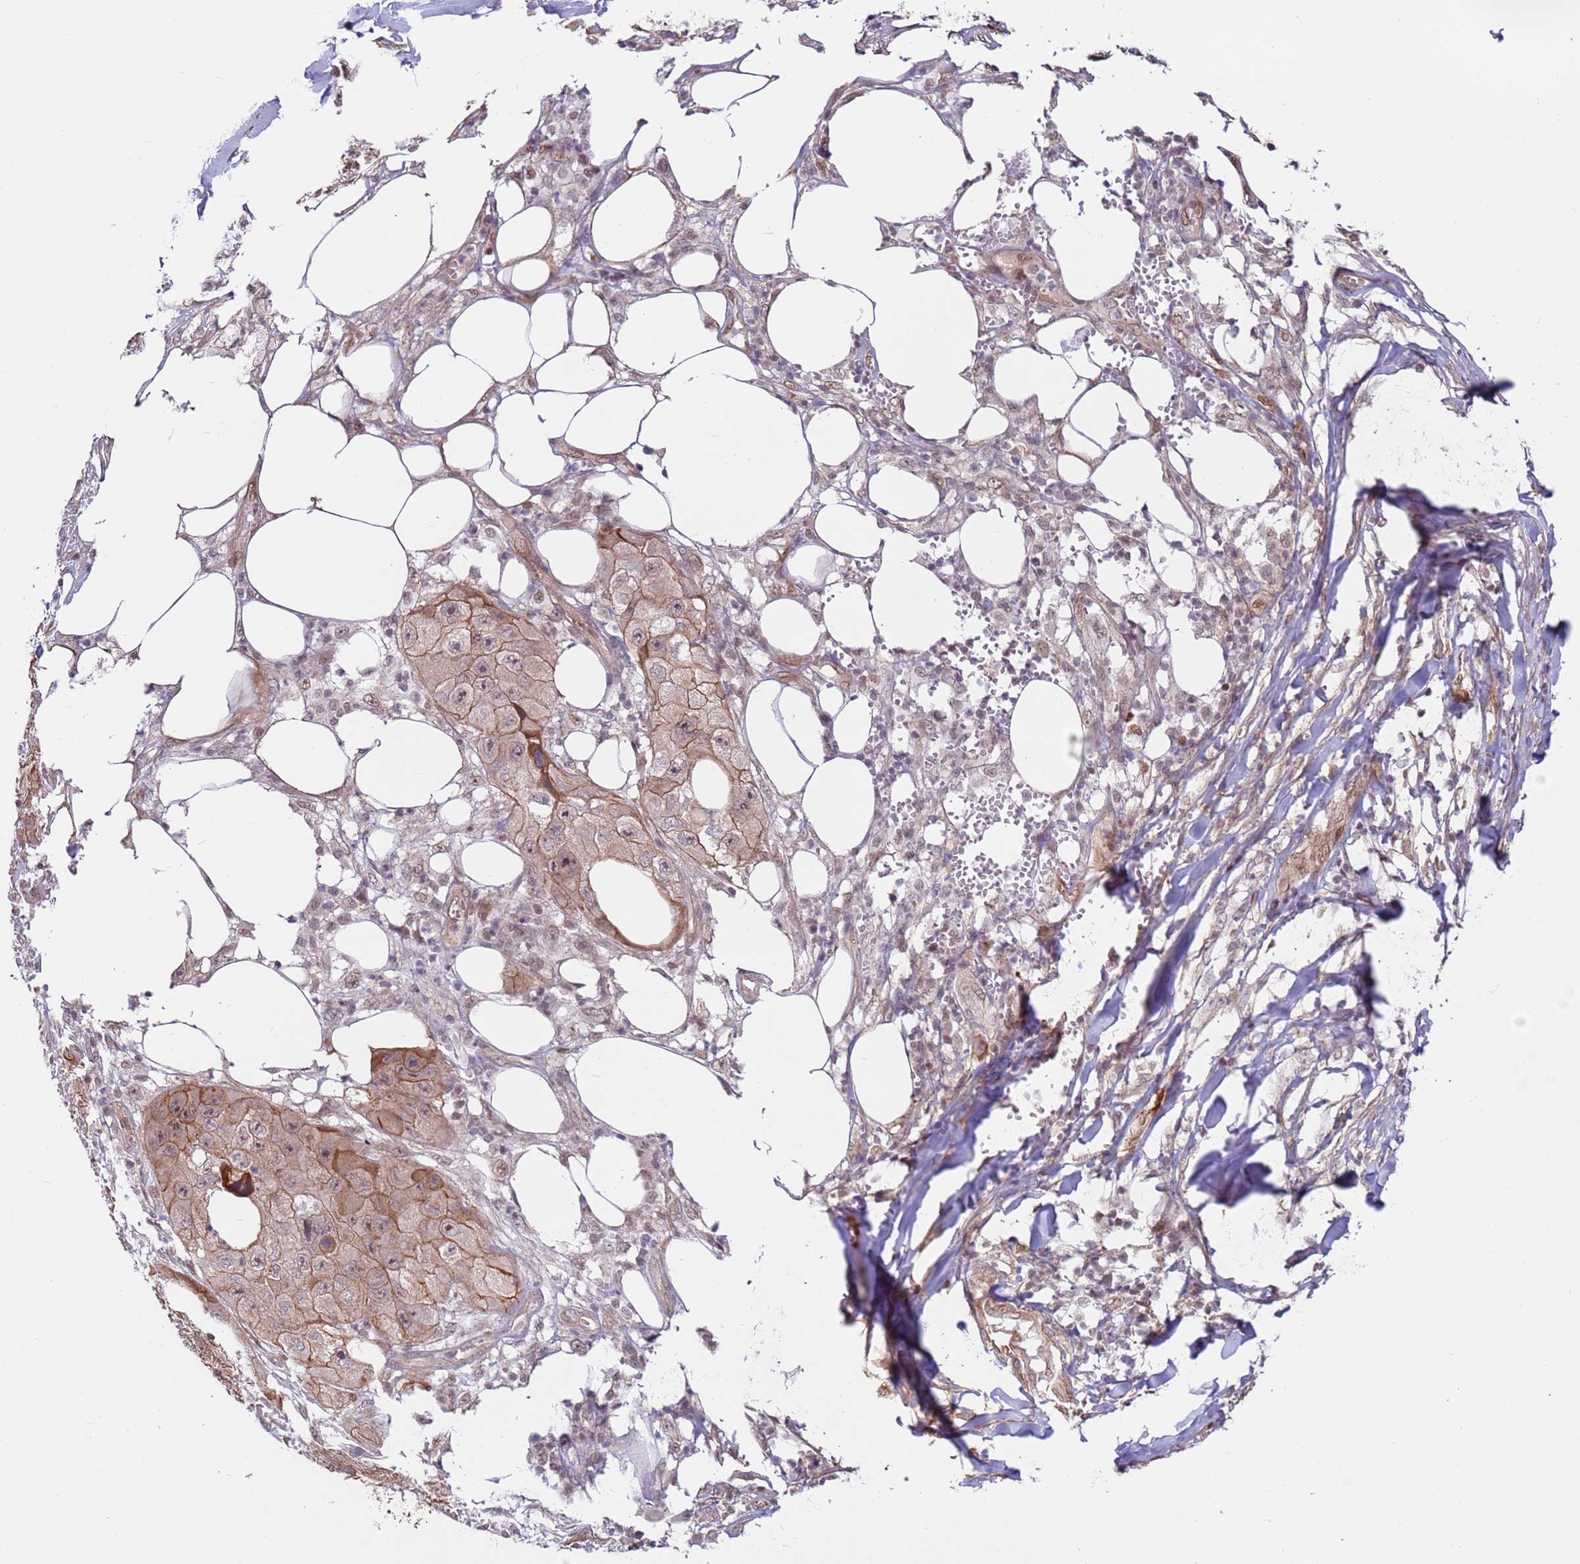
{"staining": {"intensity": "weak", "quantity": ">75%", "location": "cytoplasmic/membranous"}, "tissue": "skin cancer", "cell_type": "Tumor cells", "image_type": "cancer", "snomed": [{"axis": "morphology", "description": "Squamous cell carcinoma, NOS"}, {"axis": "topography", "description": "Skin"}, {"axis": "topography", "description": "Subcutis"}], "caption": "Protein expression analysis of skin cancer (squamous cell carcinoma) demonstrates weak cytoplasmic/membranous staining in about >75% of tumor cells.", "gene": "DCAF4", "patient": {"sex": "male", "age": 73}}